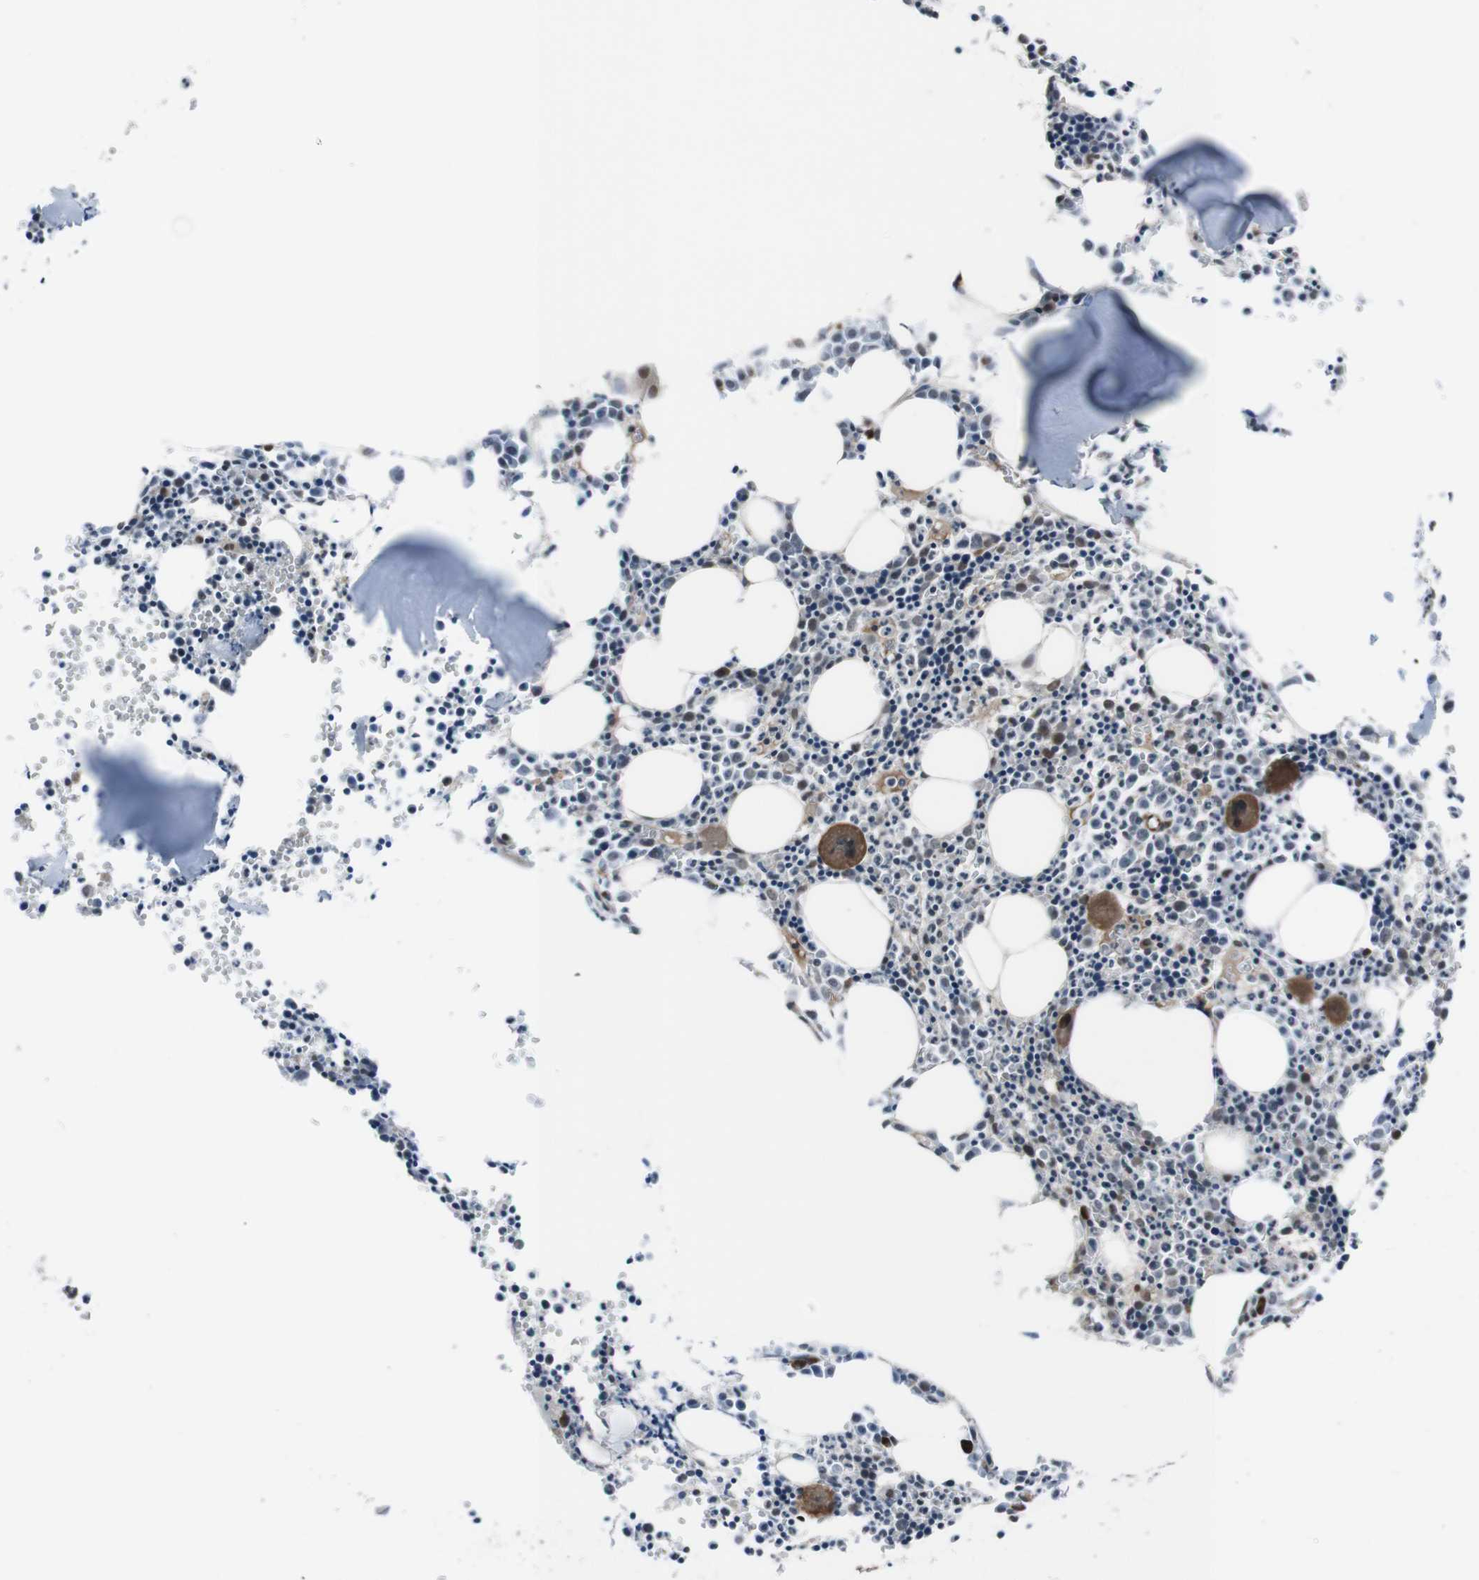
{"staining": {"intensity": "moderate", "quantity": "<25%", "location": "cytoplasmic/membranous"}, "tissue": "bone marrow", "cell_type": "Hematopoietic cells", "image_type": "normal", "snomed": [{"axis": "morphology", "description": "Normal tissue, NOS"}, {"axis": "morphology", "description": "Inflammation, NOS"}, {"axis": "topography", "description": "Bone marrow"}], "caption": "A histopathology image of bone marrow stained for a protein exhibits moderate cytoplasmic/membranous brown staining in hematopoietic cells.", "gene": "SS18L1", "patient": {"sex": "female", "age": 17}}